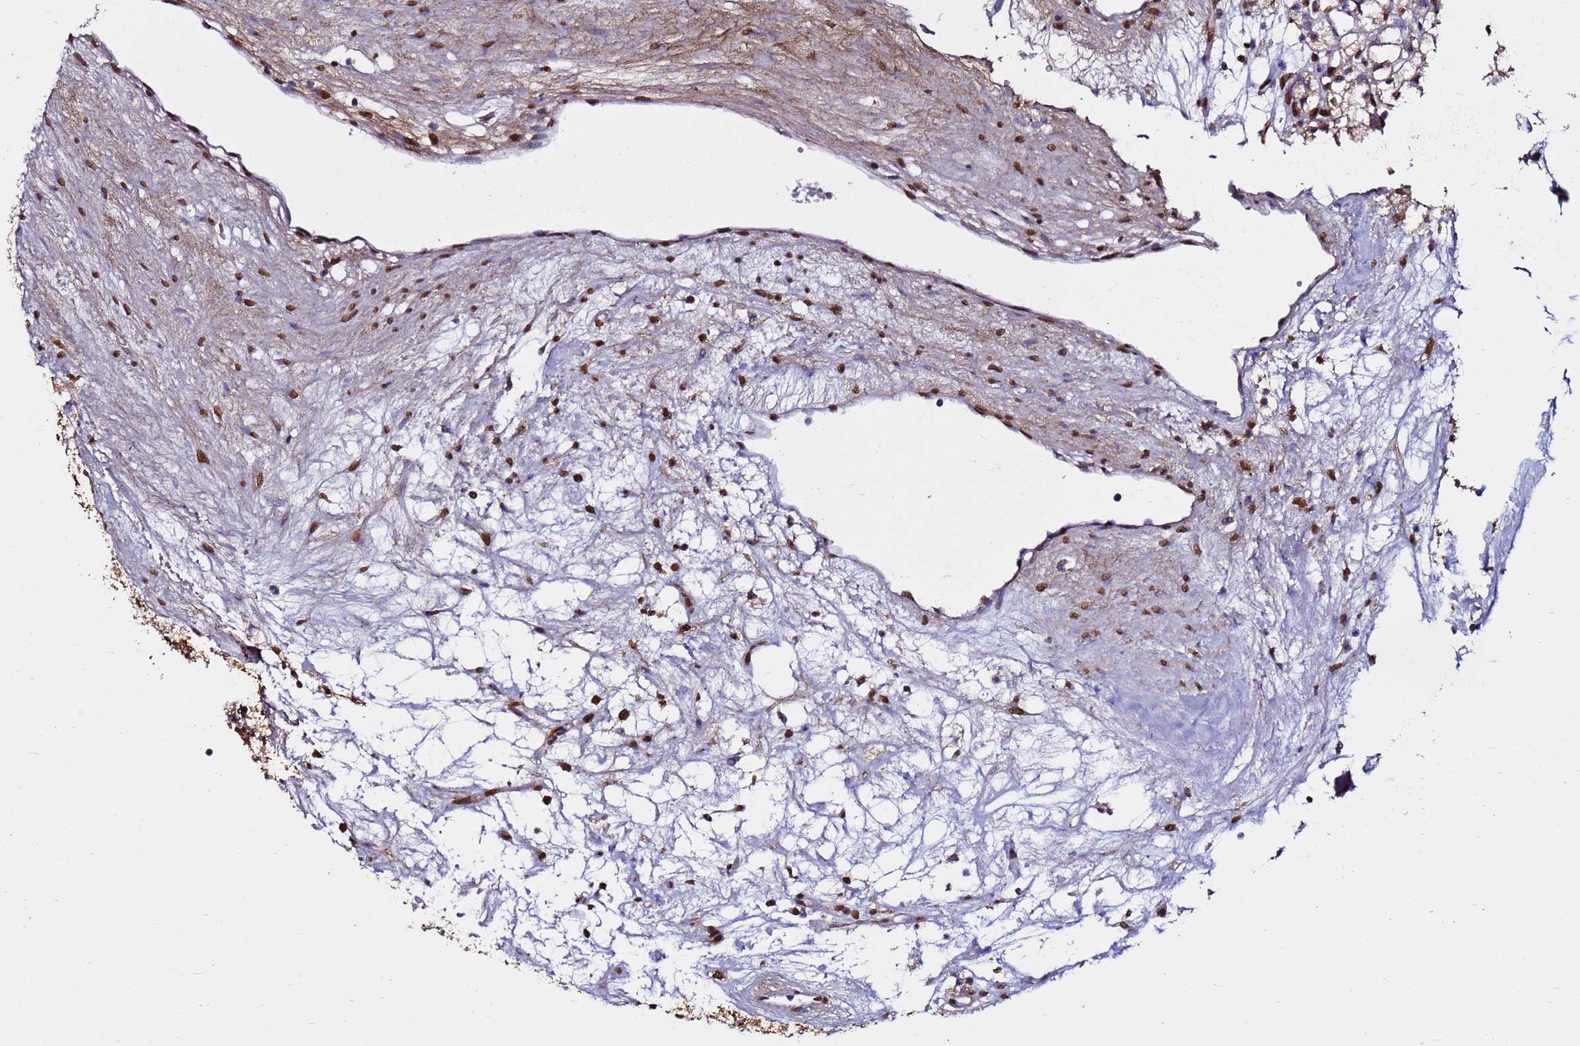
{"staining": {"intensity": "moderate", "quantity": ">75%", "location": "nuclear"}, "tissue": "renal cancer", "cell_type": "Tumor cells", "image_type": "cancer", "snomed": [{"axis": "morphology", "description": "Adenocarcinoma, NOS"}, {"axis": "topography", "description": "Kidney"}], "caption": "Tumor cells show medium levels of moderate nuclear positivity in about >75% of cells in human renal adenocarcinoma.", "gene": "TRIP6", "patient": {"sex": "male", "age": 59}}